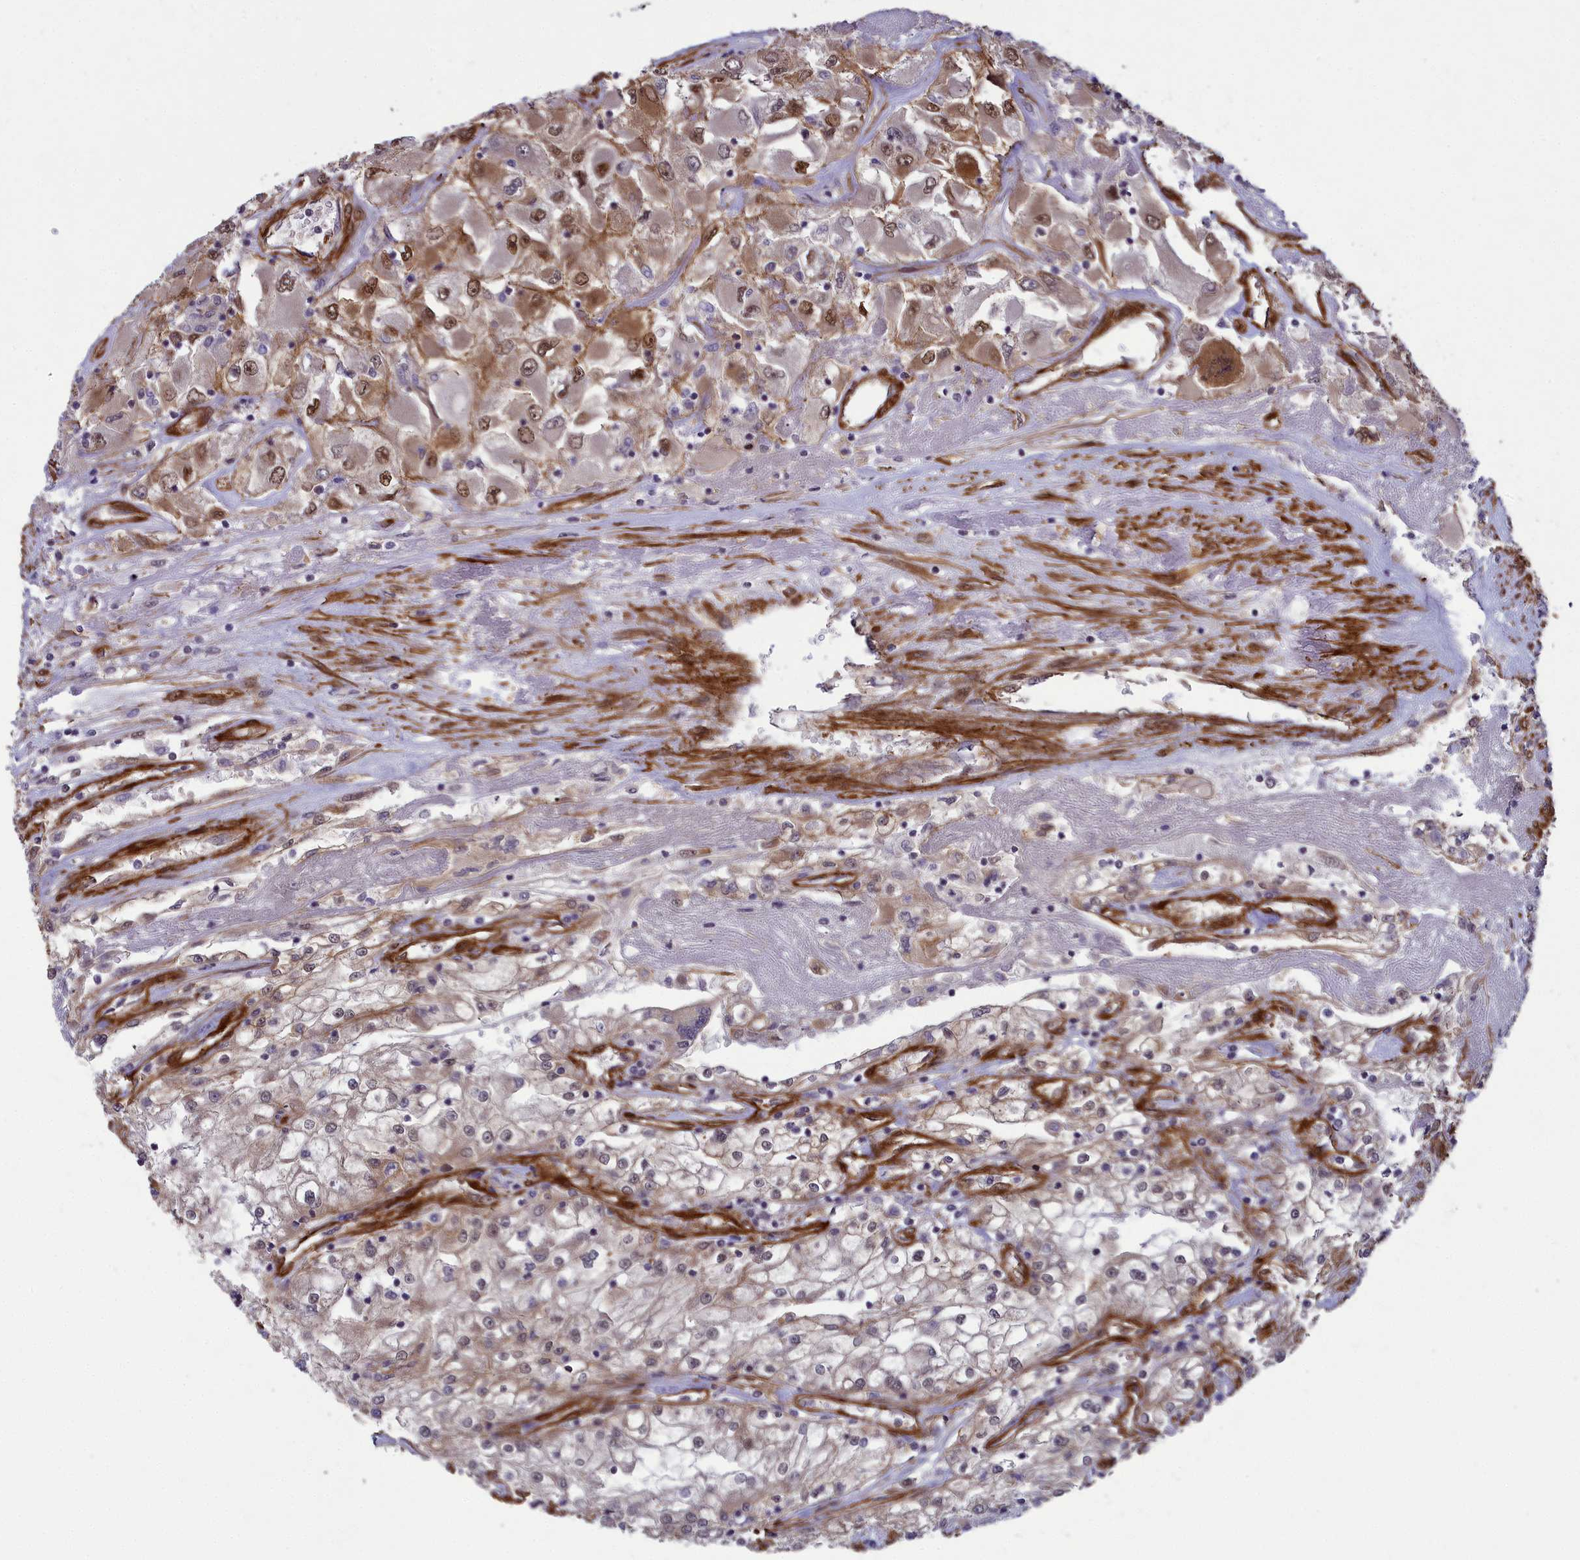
{"staining": {"intensity": "moderate", "quantity": "25%-75%", "location": "cytoplasmic/membranous,nuclear"}, "tissue": "renal cancer", "cell_type": "Tumor cells", "image_type": "cancer", "snomed": [{"axis": "morphology", "description": "Adenocarcinoma, NOS"}, {"axis": "topography", "description": "Kidney"}], "caption": "A micrograph showing moderate cytoplasmic/membranous and nuclear expression in about 25%-75% of tumor cells in renal cancer, as visualized by brown immunohistochemical staining.", "gene": "TNS1", "patient": {"sex": "female", "age": 52}}